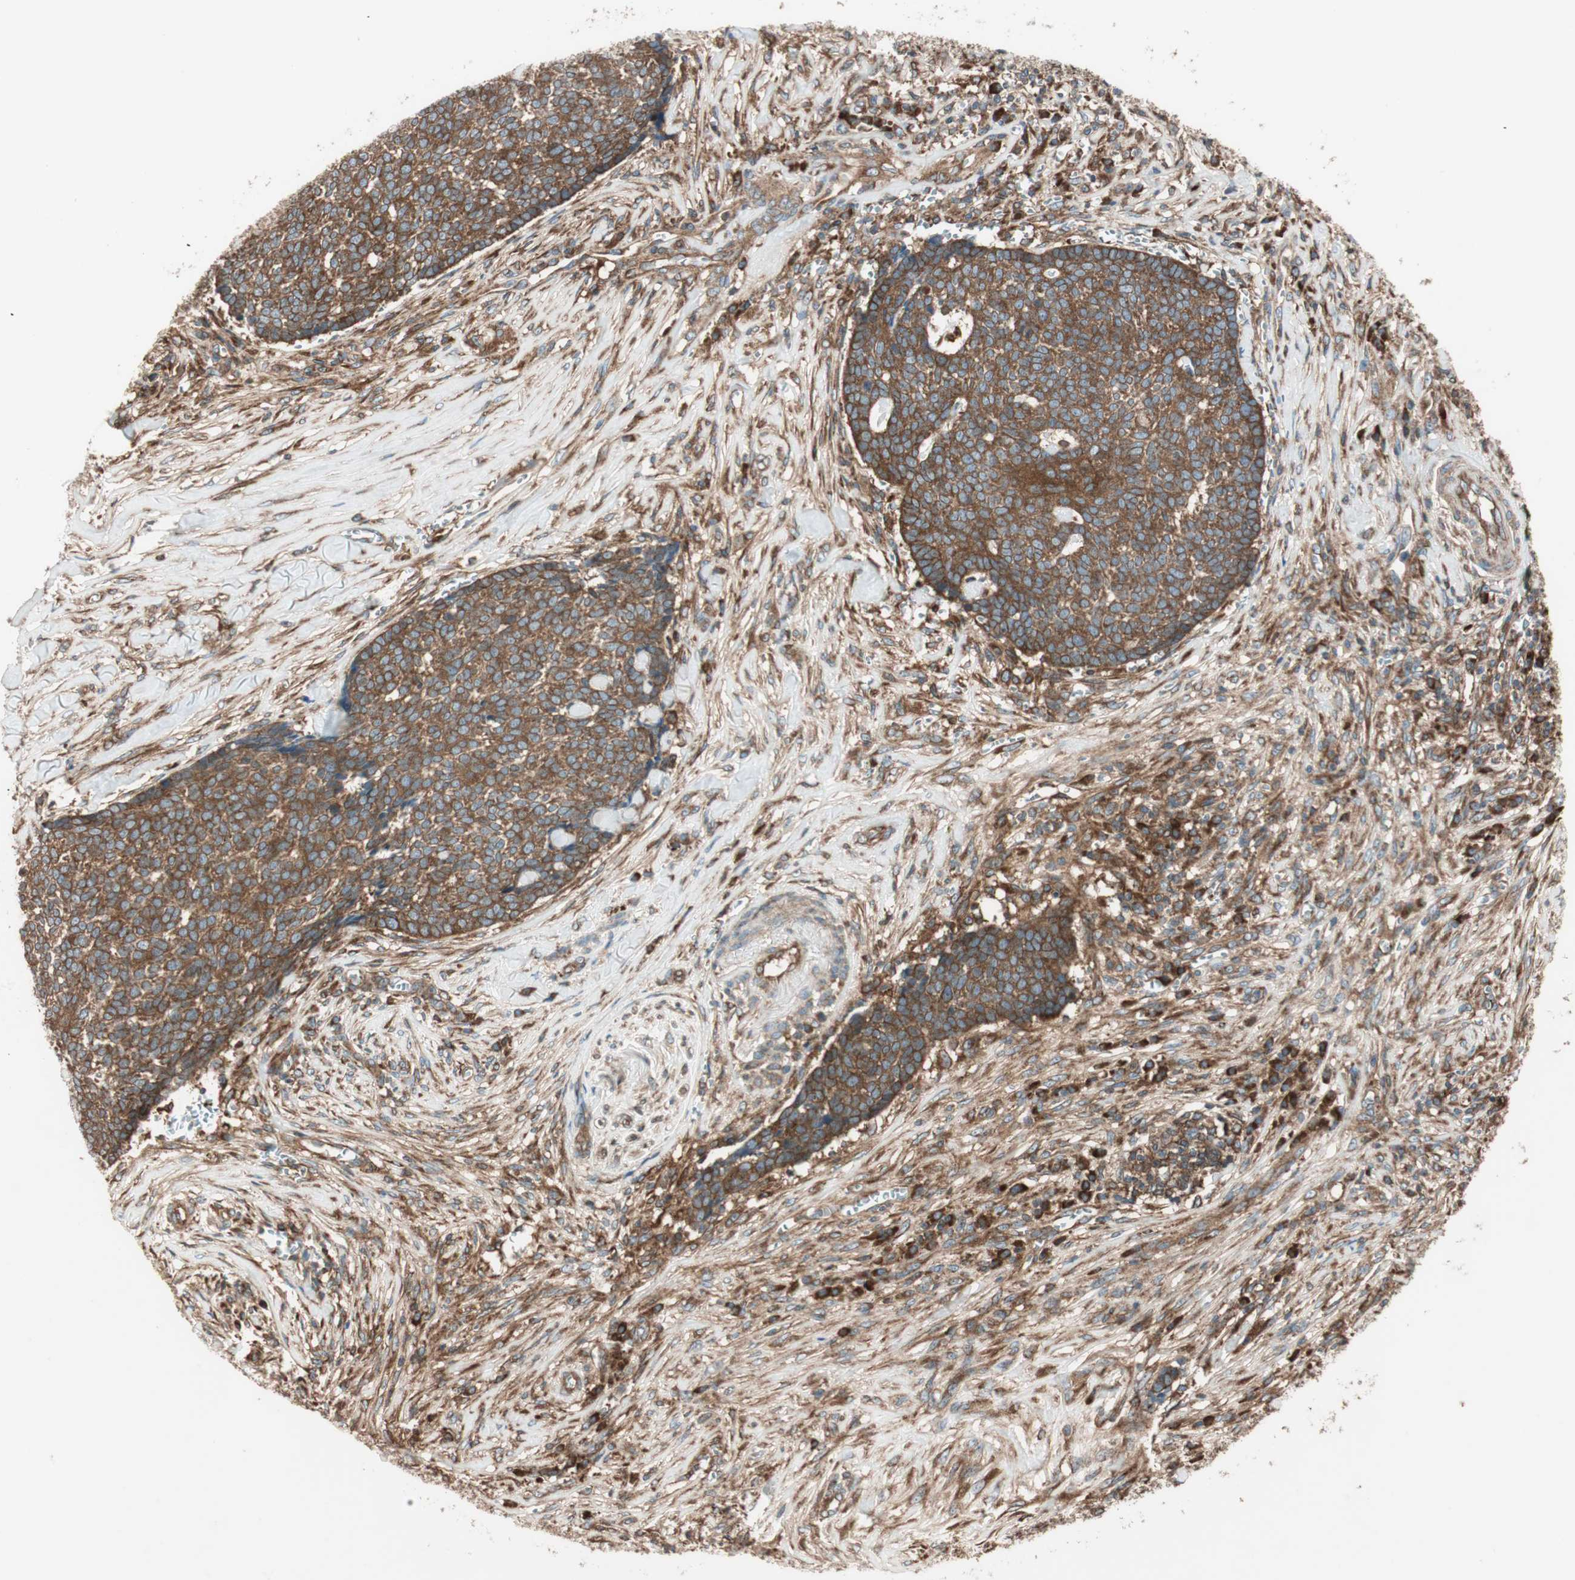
{"staining": {"intensity": "strong", "quantity": ">75%", "location": "cytoplasmic/membranous"}, "tissue": "skin cancer", "cell_type": "Tumor cells", "image_type": "cancer", "snomed": [{"axis": "morphology", "description": "Basal cell carcinoma"}, {"axis": "topography", "description": "Skin"}], "caption": "Immunohistochemistry (IHC) of skin cancer demonstrates high levels of strong cytoplasmic/membranous expression in approximately >75% of tumor cells.", "gene": "RAB5A", "patient": {"sex": "male", "age": 84}}